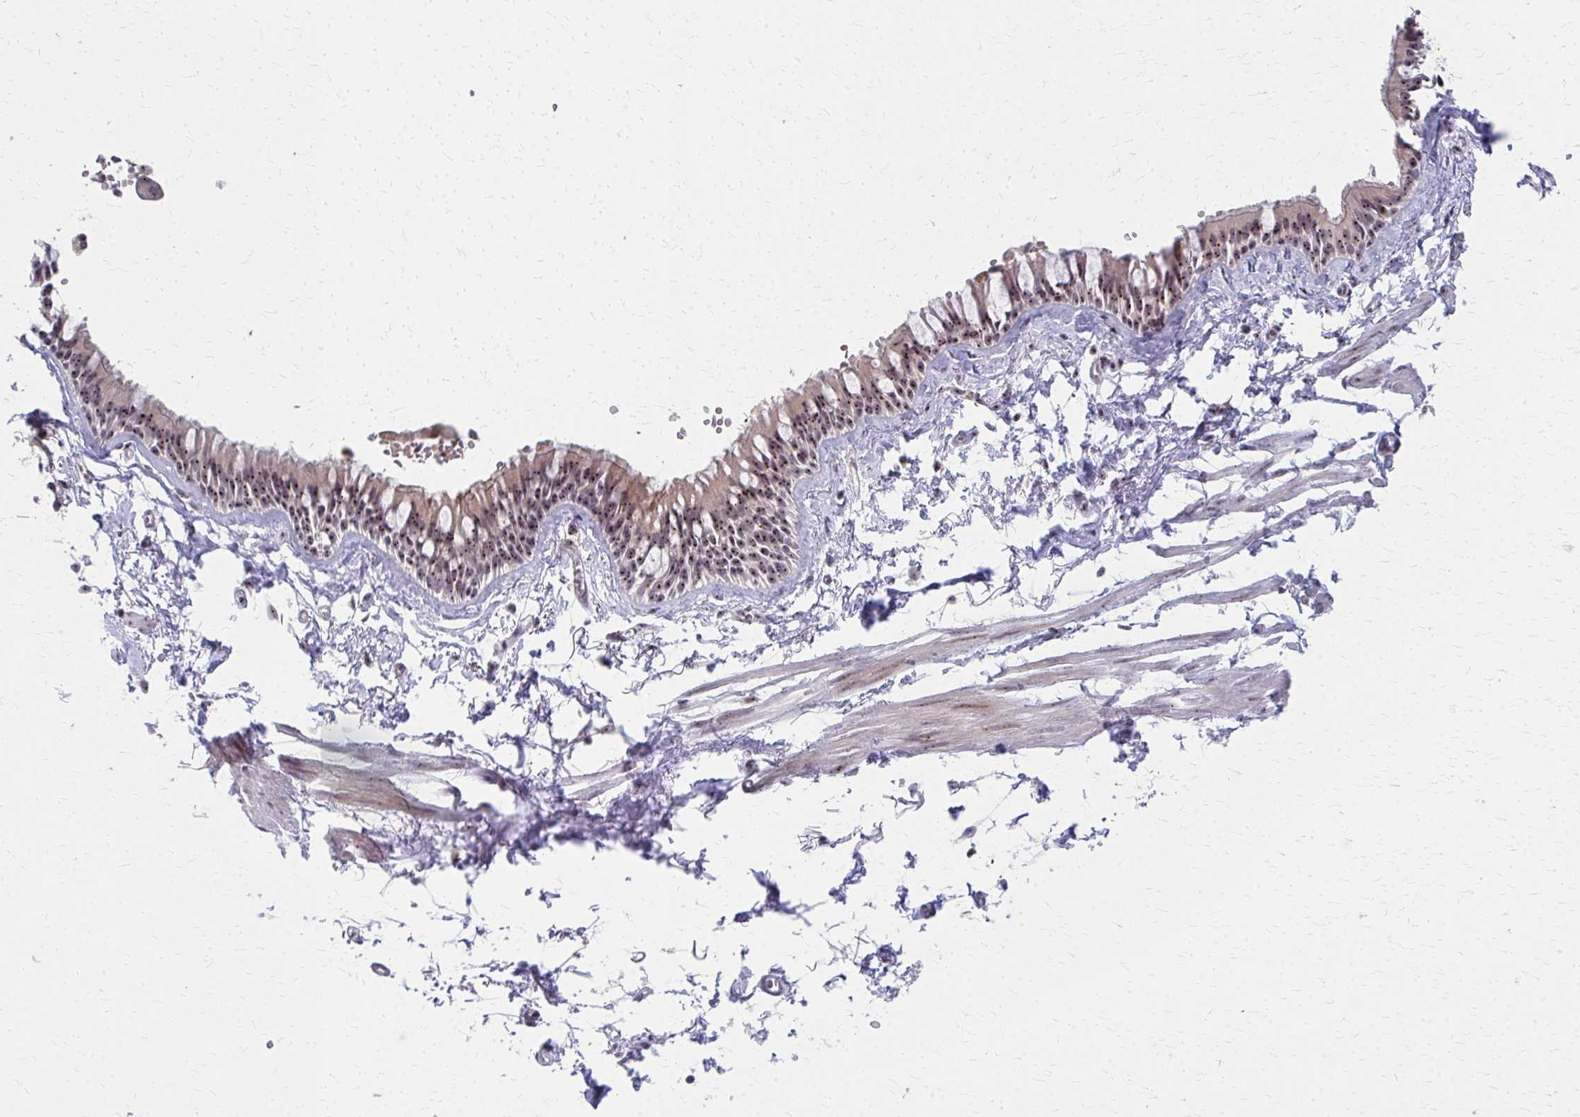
{"staining": {"intensity": "moderate", "quantity": ">75%", "location": "nuclear"}, "tissue": "bronchus", "cell_type": "Respiratory epithelial cells", "image_type": "normal", "snomed": [{"axis": "morphology", "description": "Normal tissue, NOS"}, {"axis": "topography", "description": "Bronchus"}], "caption": "Protein expression analysis of benign bronchus demonstrates moderate nuclear expression in about >75% of respiratory epithelial cells.", "gene": "NUDT16", "patient": {"sex": "female", "age": 59}}